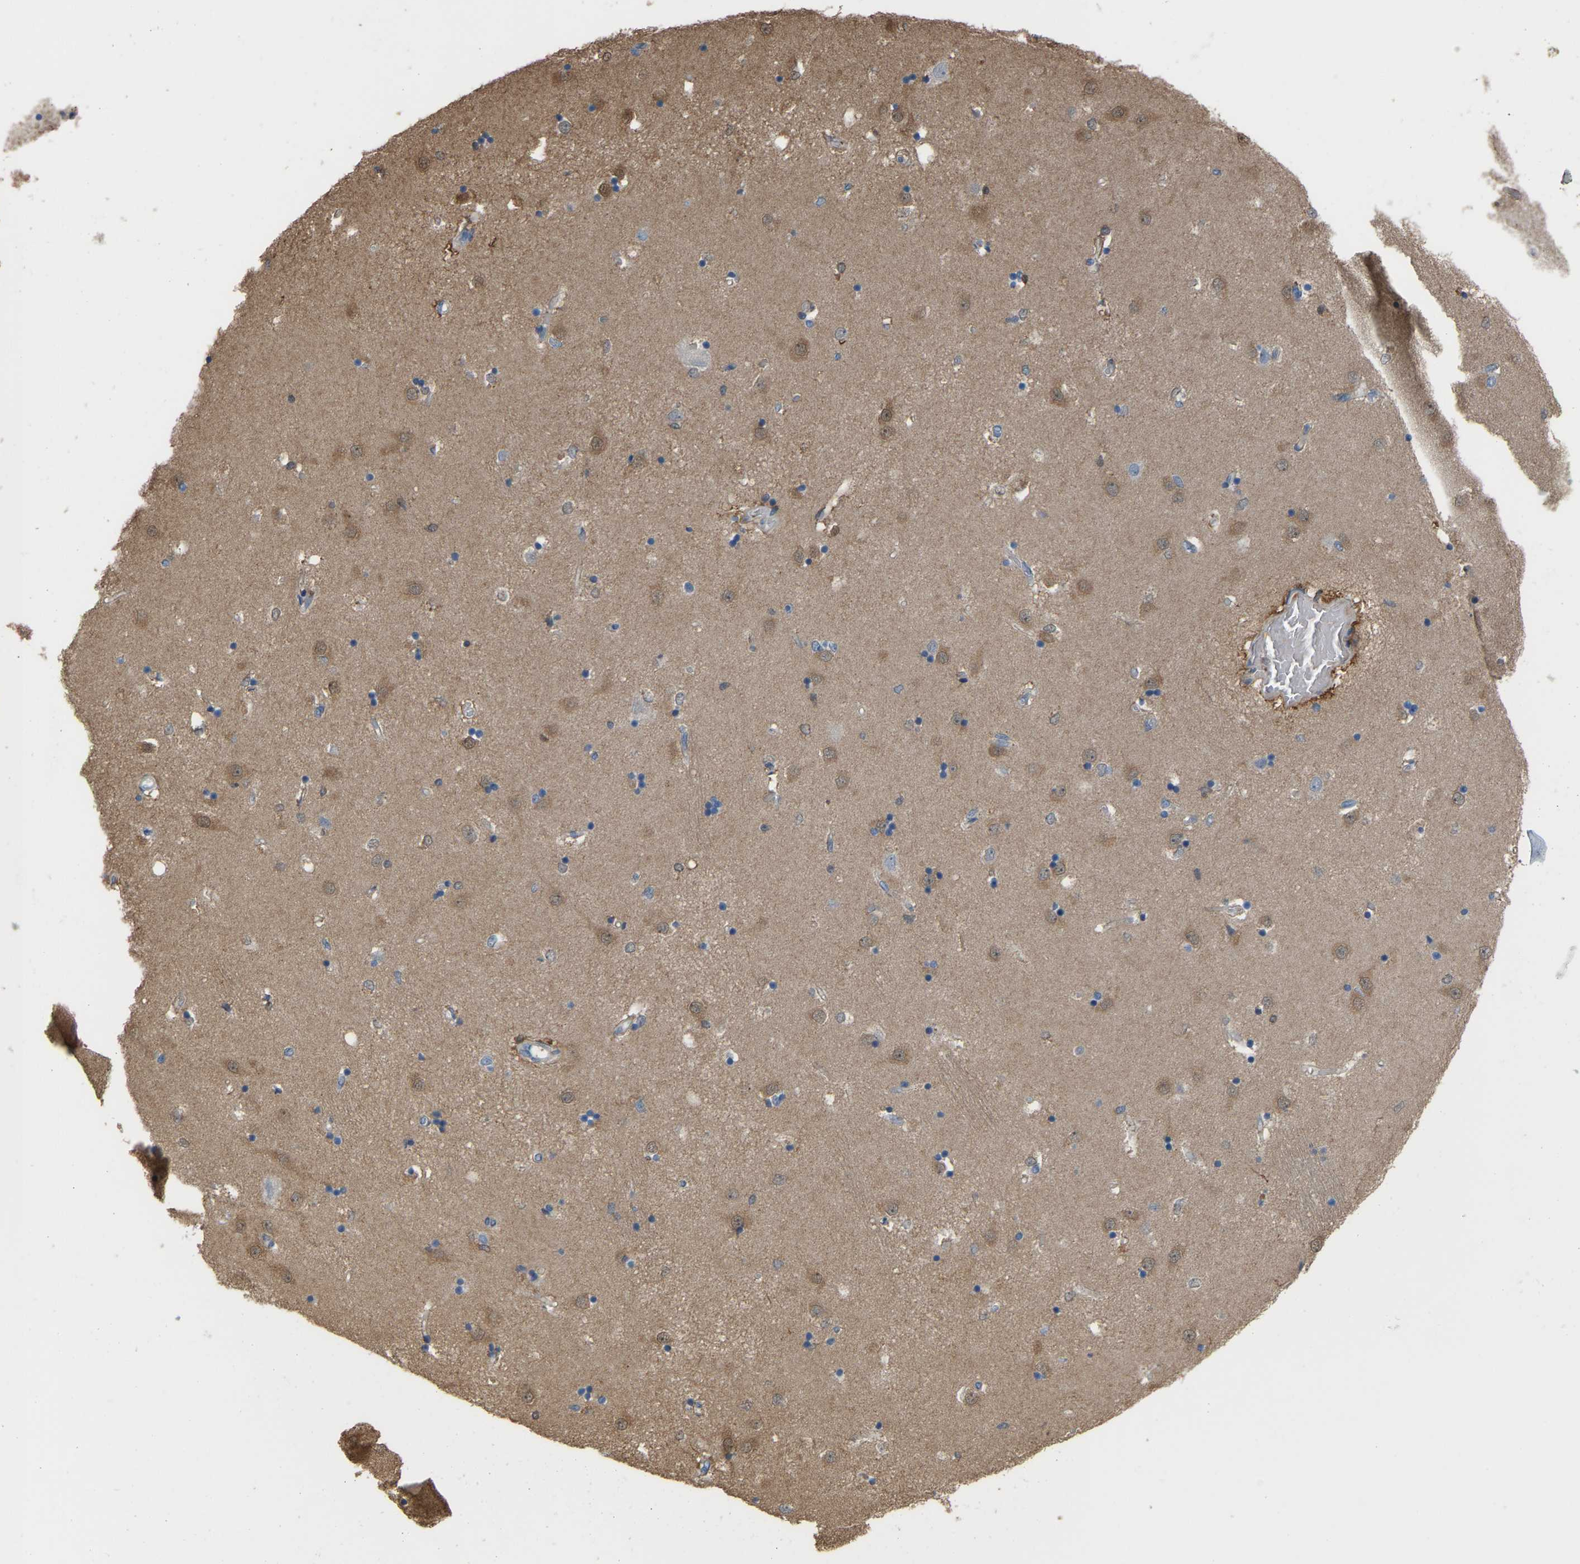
{"staining": {"intensity": "negative", "quantity": "none", "location": "none"}, "tissue": "caudate", "cell_type": "Glial cells", "image_type": "normal", "snomed": [{"axis": "morphology", "description": "Normal tissue, NOS"}, {"axis": "topography", "description": "Lateral ventricle wall"}], "caption": "This is an immunohistochemistry image of unremarkable caudate. There is no positivity in glial cells.", "gene": "MTPN", "patient": {"sex": "male", "age": 45}}